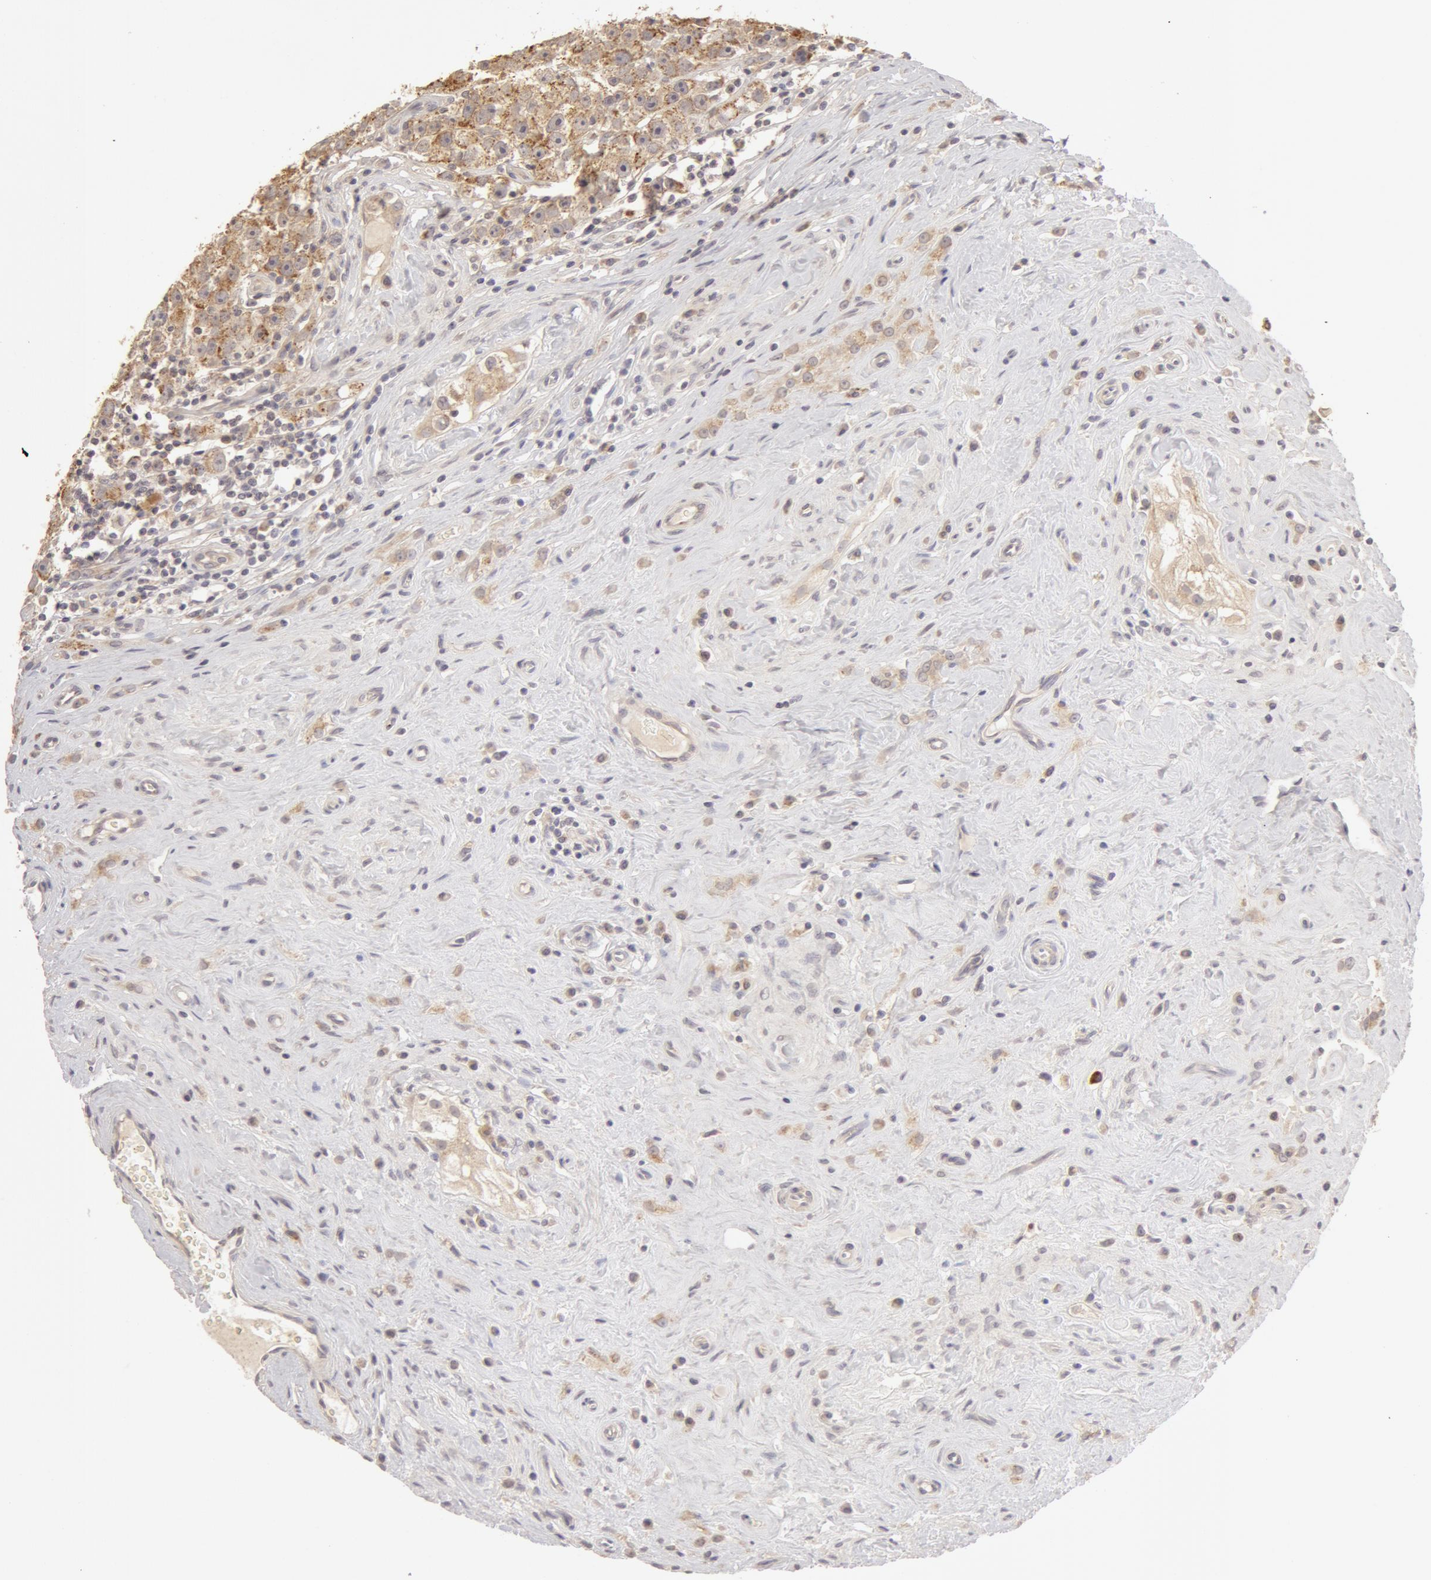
{"staining": {"intensity": "moderate", "quantity": ">75%", "location": "cytoplasmic/membranous"}, "tissue": "testis cancer", "cell_type": "Tumor cells", "image_type": "cancer", "snomed": [{"axis": "morphology", "description": "Seminoma, NOS"}, {"axis": "topography", "description": "Testis"}], "caption": "DAB (3,3'-diaminobenzidine) immunohistochemical staining of human testis cancer (seminoma) shows moderate cytoplasmic/membranous protein expression in approximately >75% of tumor cells.", "gene": "ADPRH", "patient": {"sex": "male", "age": 32}}